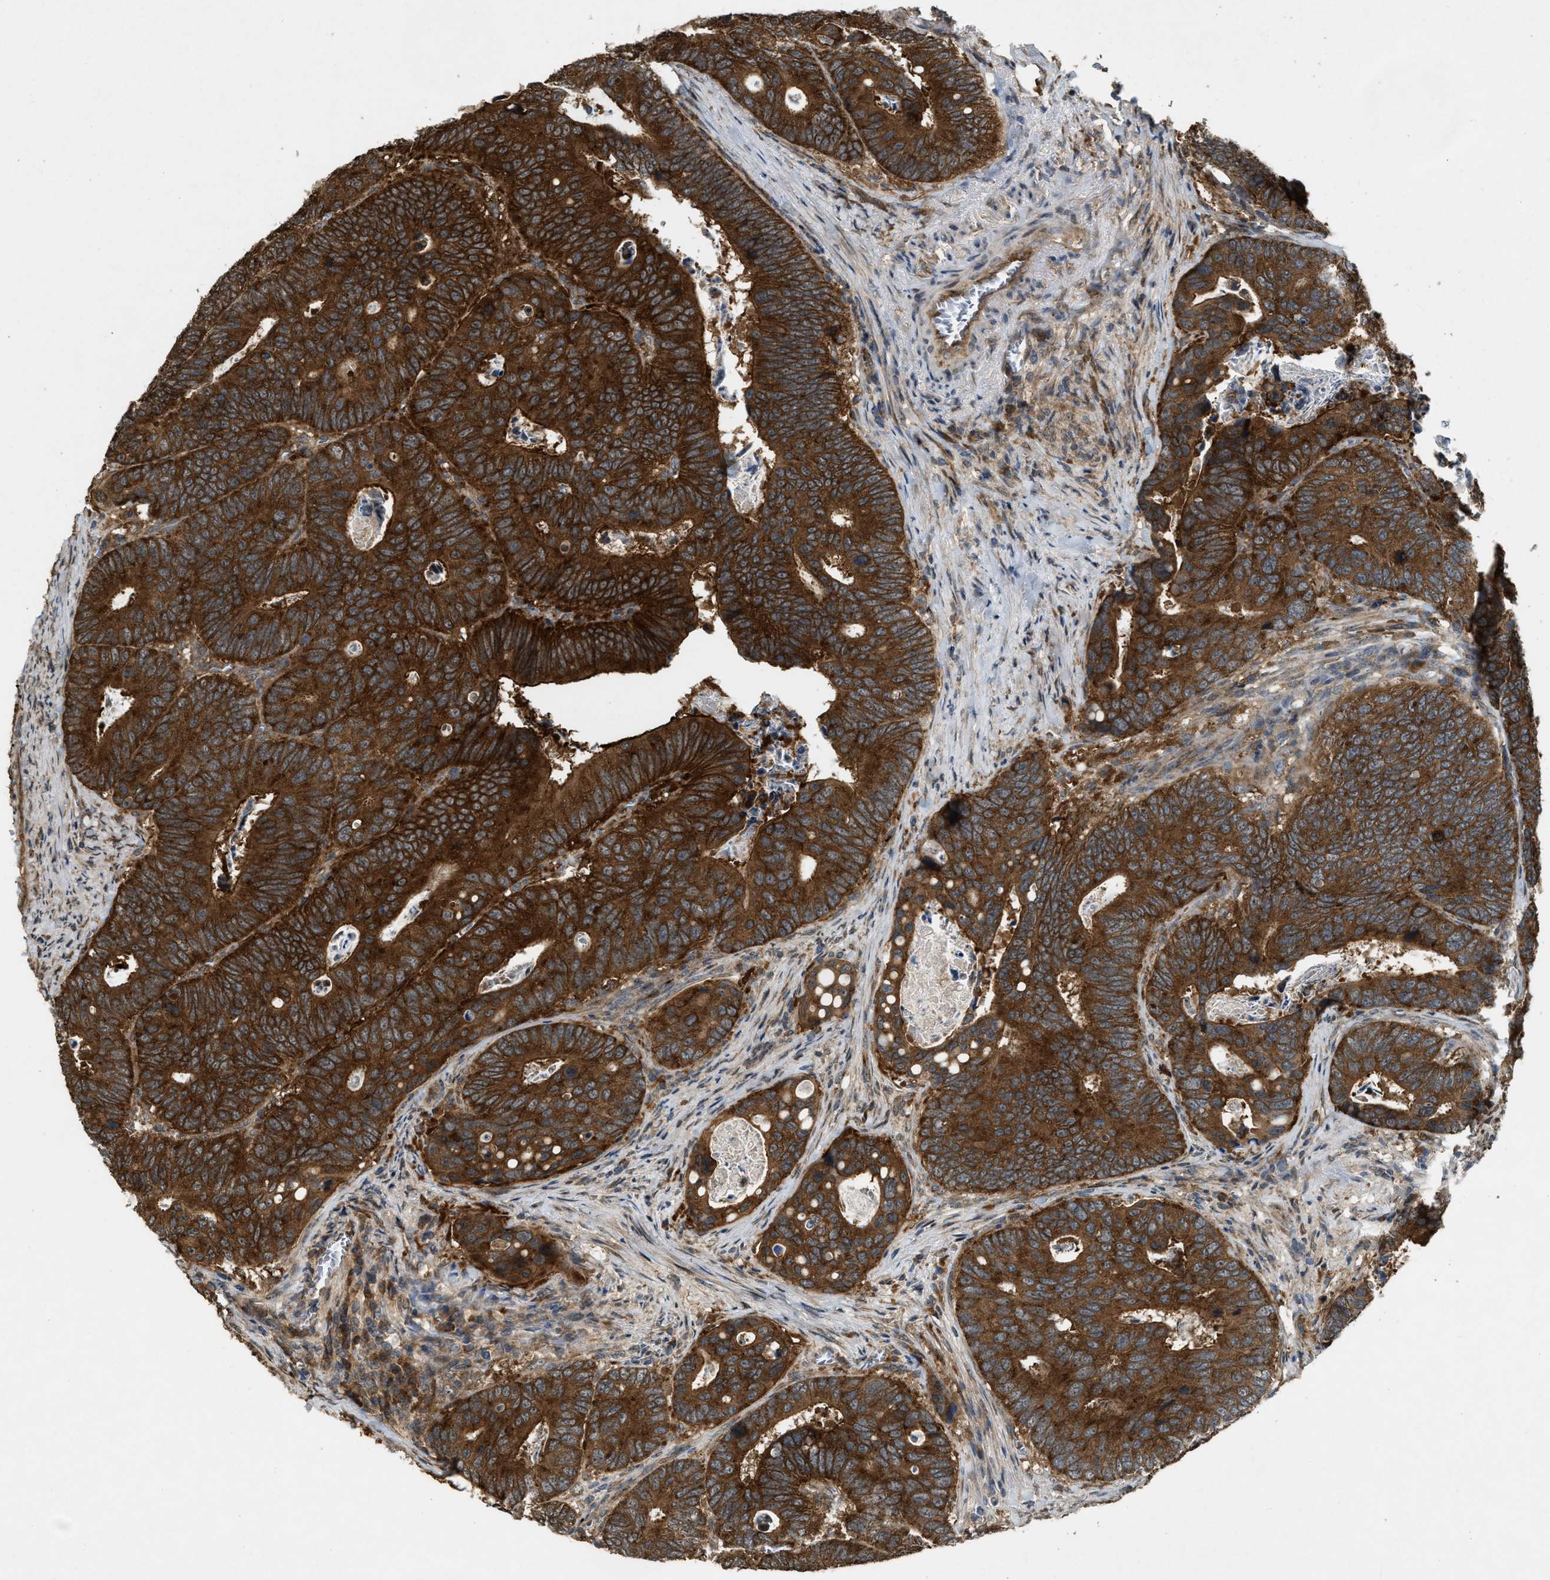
{"staining": {"intensity": "strong", "quantity": ">75%", "location": "cytoplasmic/membranous"}, "tissue": "colorectal cancer", "cell_type": "Tumor cells", "image_type": "cancer", "snomed": [{"axis": "morphology", "description": "Inflammation, NOS"}, {"axis": "morphology", "description": "Adenocarcinoma, NOS"}, {"axis": "topography", "description": "Colon"}], "caption": "Immunohistochemistry (IHC) of human colorectal cancer shows high levels of strong cytoplasmic/membranous staining in approximately >75% of tumor cells. (IHC, brightfield microscopy, high magnification).", "gene": "ARHGEF5", "patient": {"sex": "male", "age": 72}}